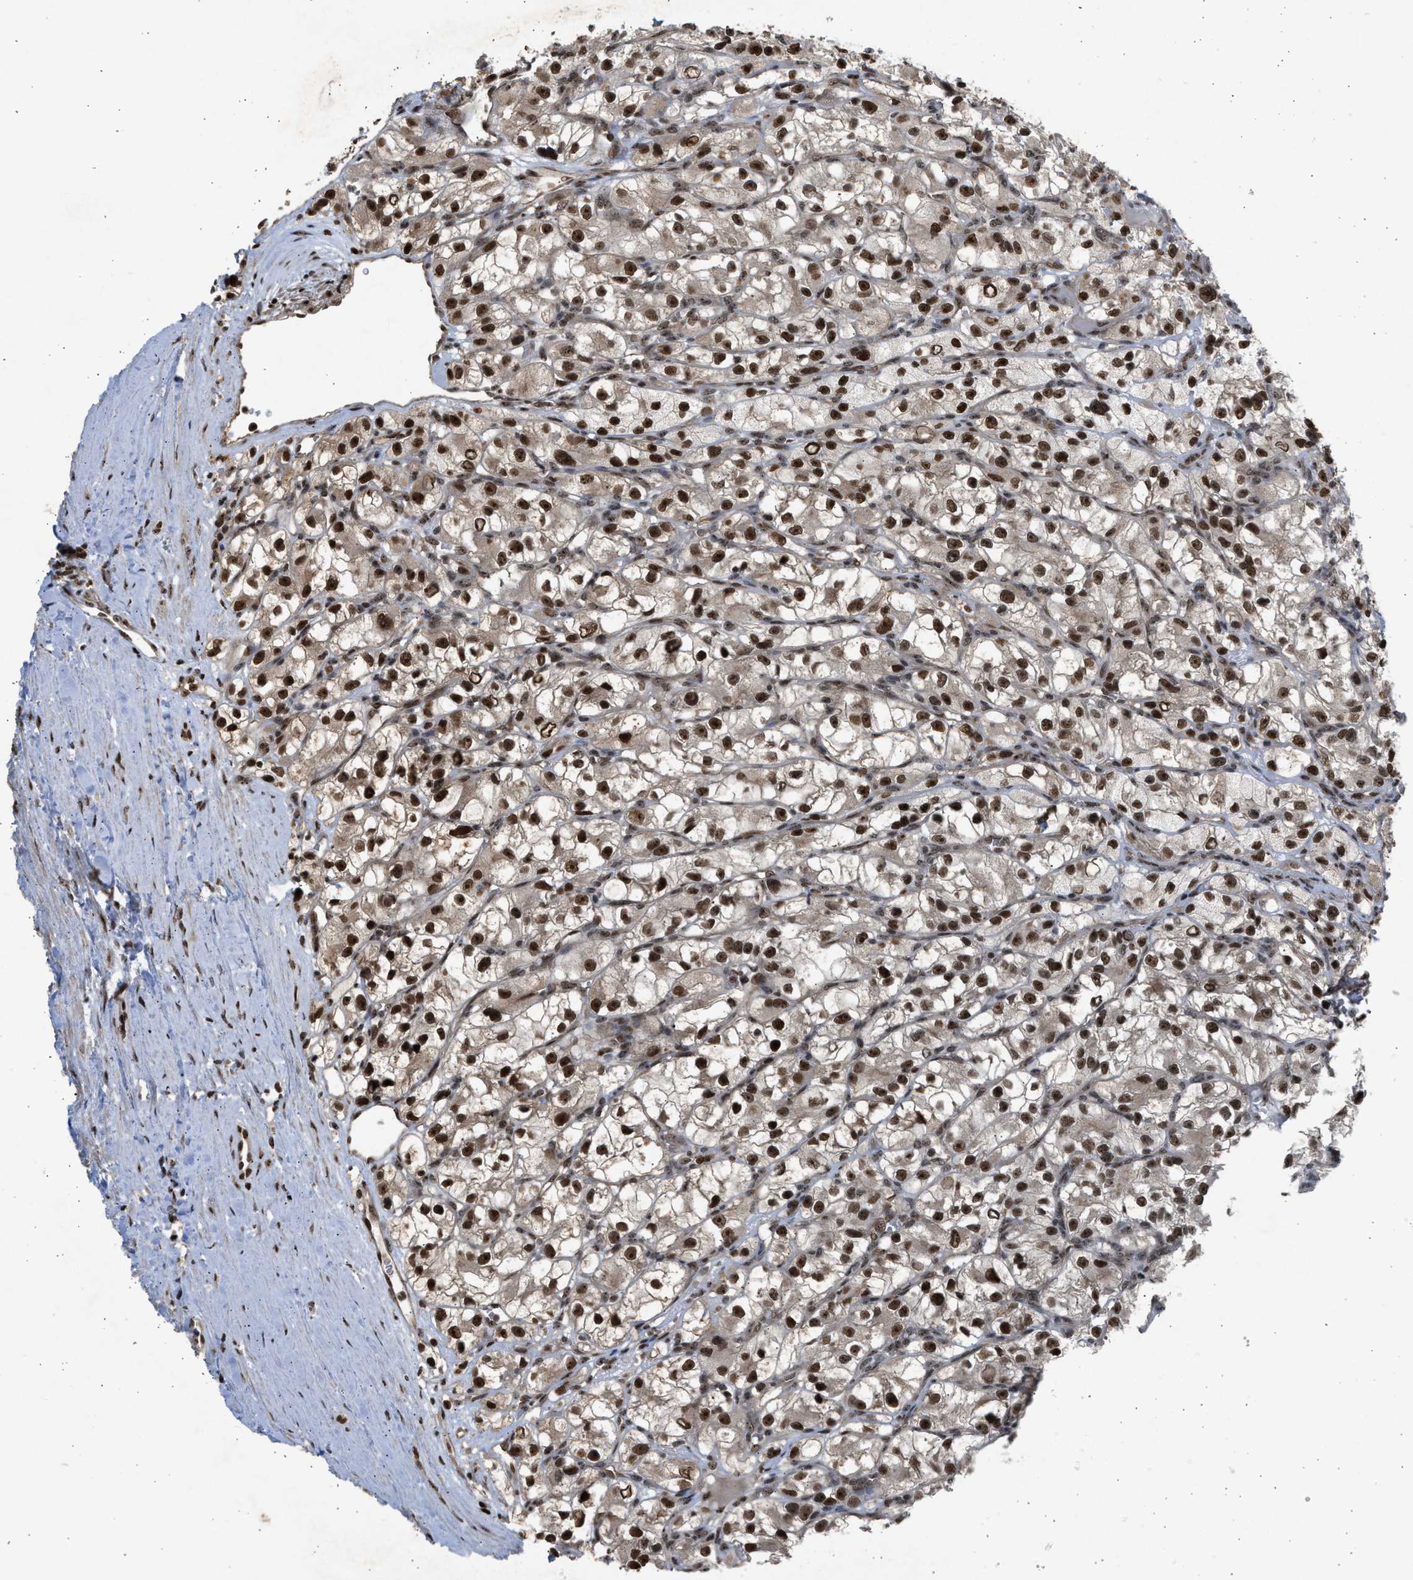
{"staining": {"intensity": "strong", "quantity": ">75%", "location": "cytoplasmic/membranous,nuclear"}, "tissue": "renal cancer", "cell_type": "Tumor cells", "image_type": "cancer", "snomed": [{"axis": "morphology", "description": "Adenocarcinoma, NOS"}, {"axis": "topography", "description": "Kidney"}], "caption": "This is a micrograph of immunohistochemistry staining of renal cancer, which shows strong expression in the cytoplasmic/membranous and nuclear of tumor cells.", "gene": "TFDP2", "patient": {"sex": "female", "age": 57}}